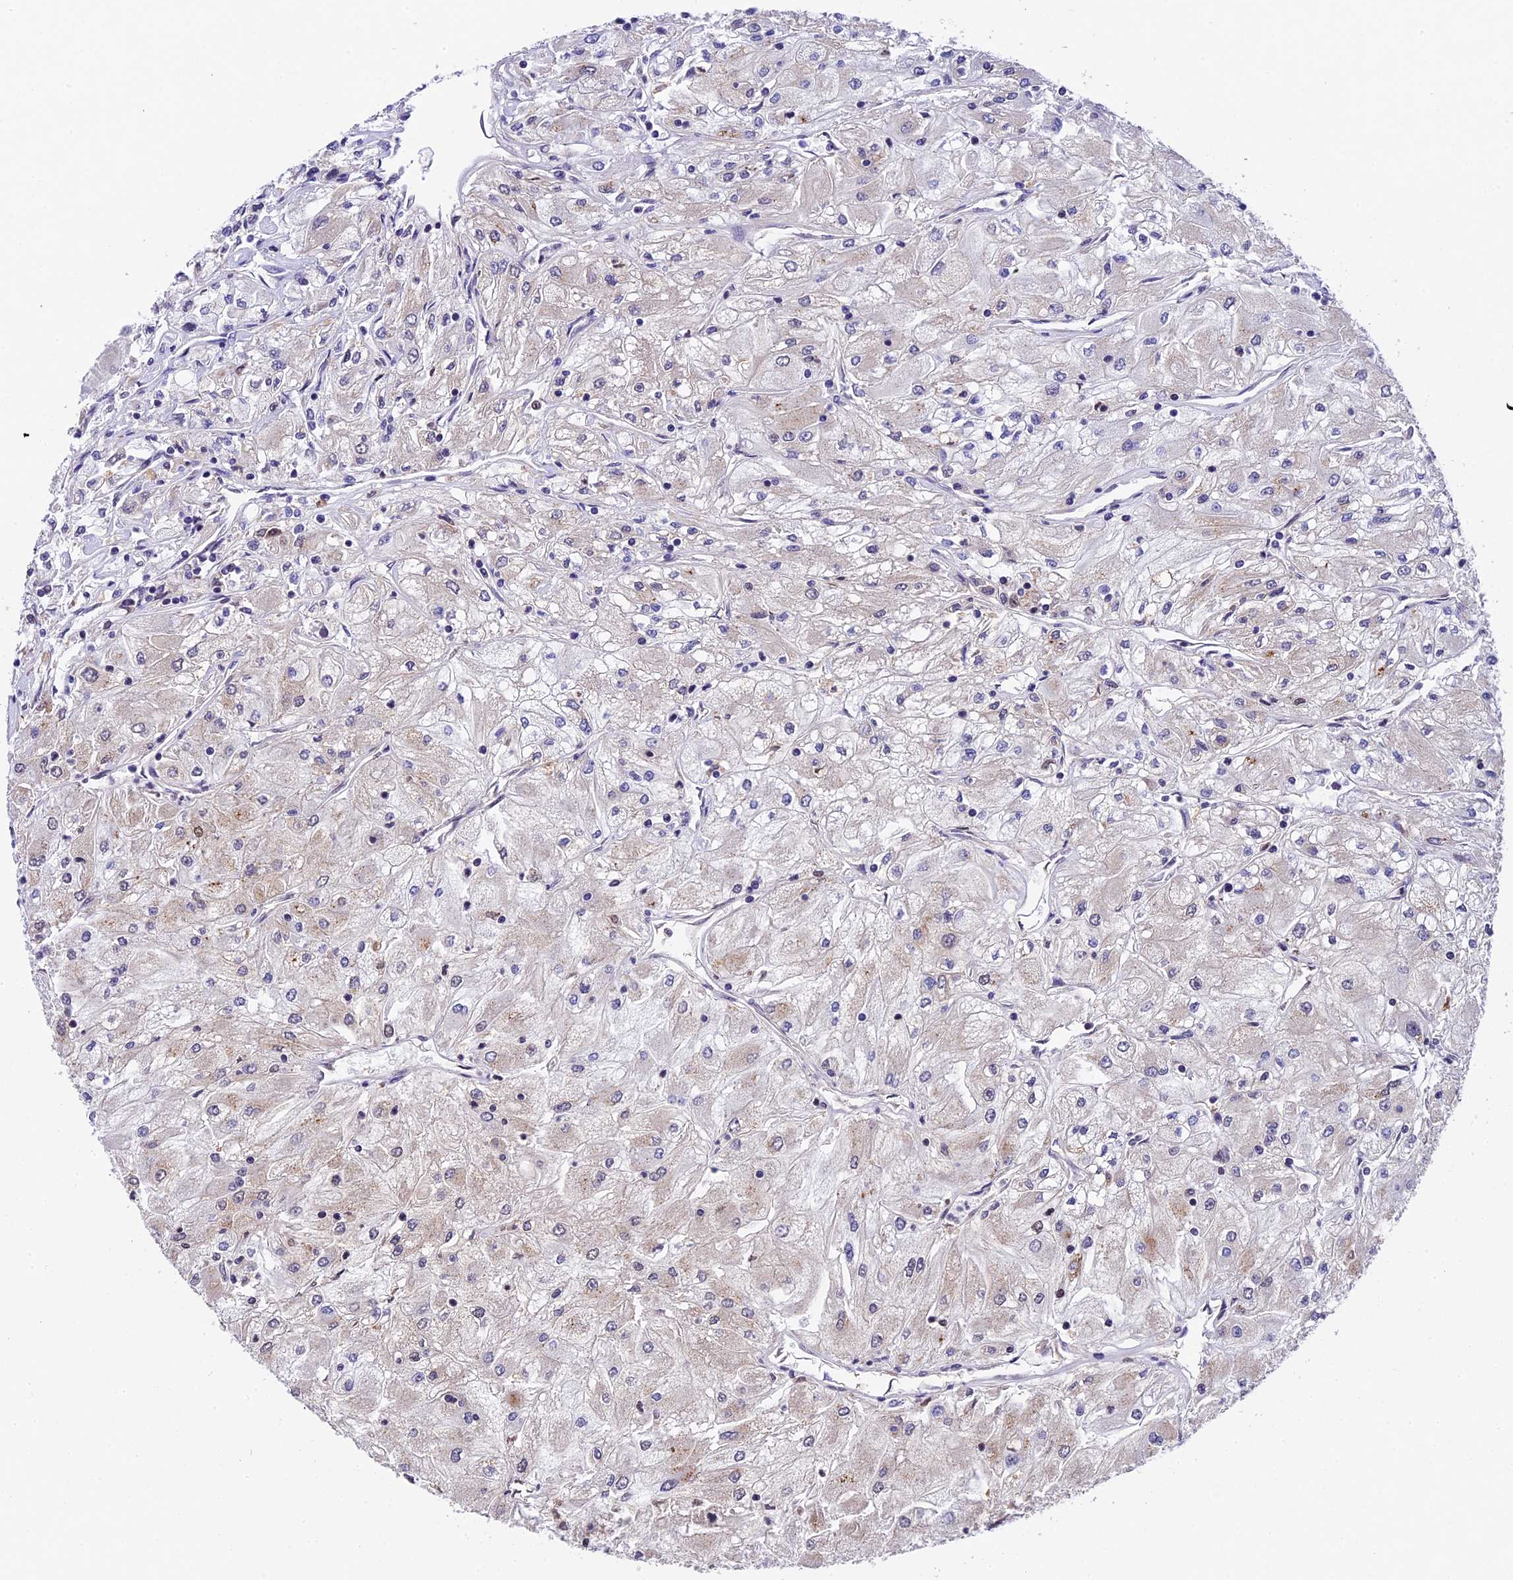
{"staining": {"intensity": "weak", "quantity": "<25%", "location": "nuclear"}, "tissue": "renal cancer", "cell_type": "Tumor cells", "image_type": "cancer", "snomed": [{"axis": "morphology", "description": "Adenocarcinoma, NOS"}, {"axis": "topography", "description": "Kidney"}], "caption": "Immunohistochemistry (IHC) histopathology image of renal cancer (adenocarcinoma) stained for a protein (brown), which displays no expression in tumor cells.", "gene": "CCSER1", "patient": {"sex": "male", "age": 80}}